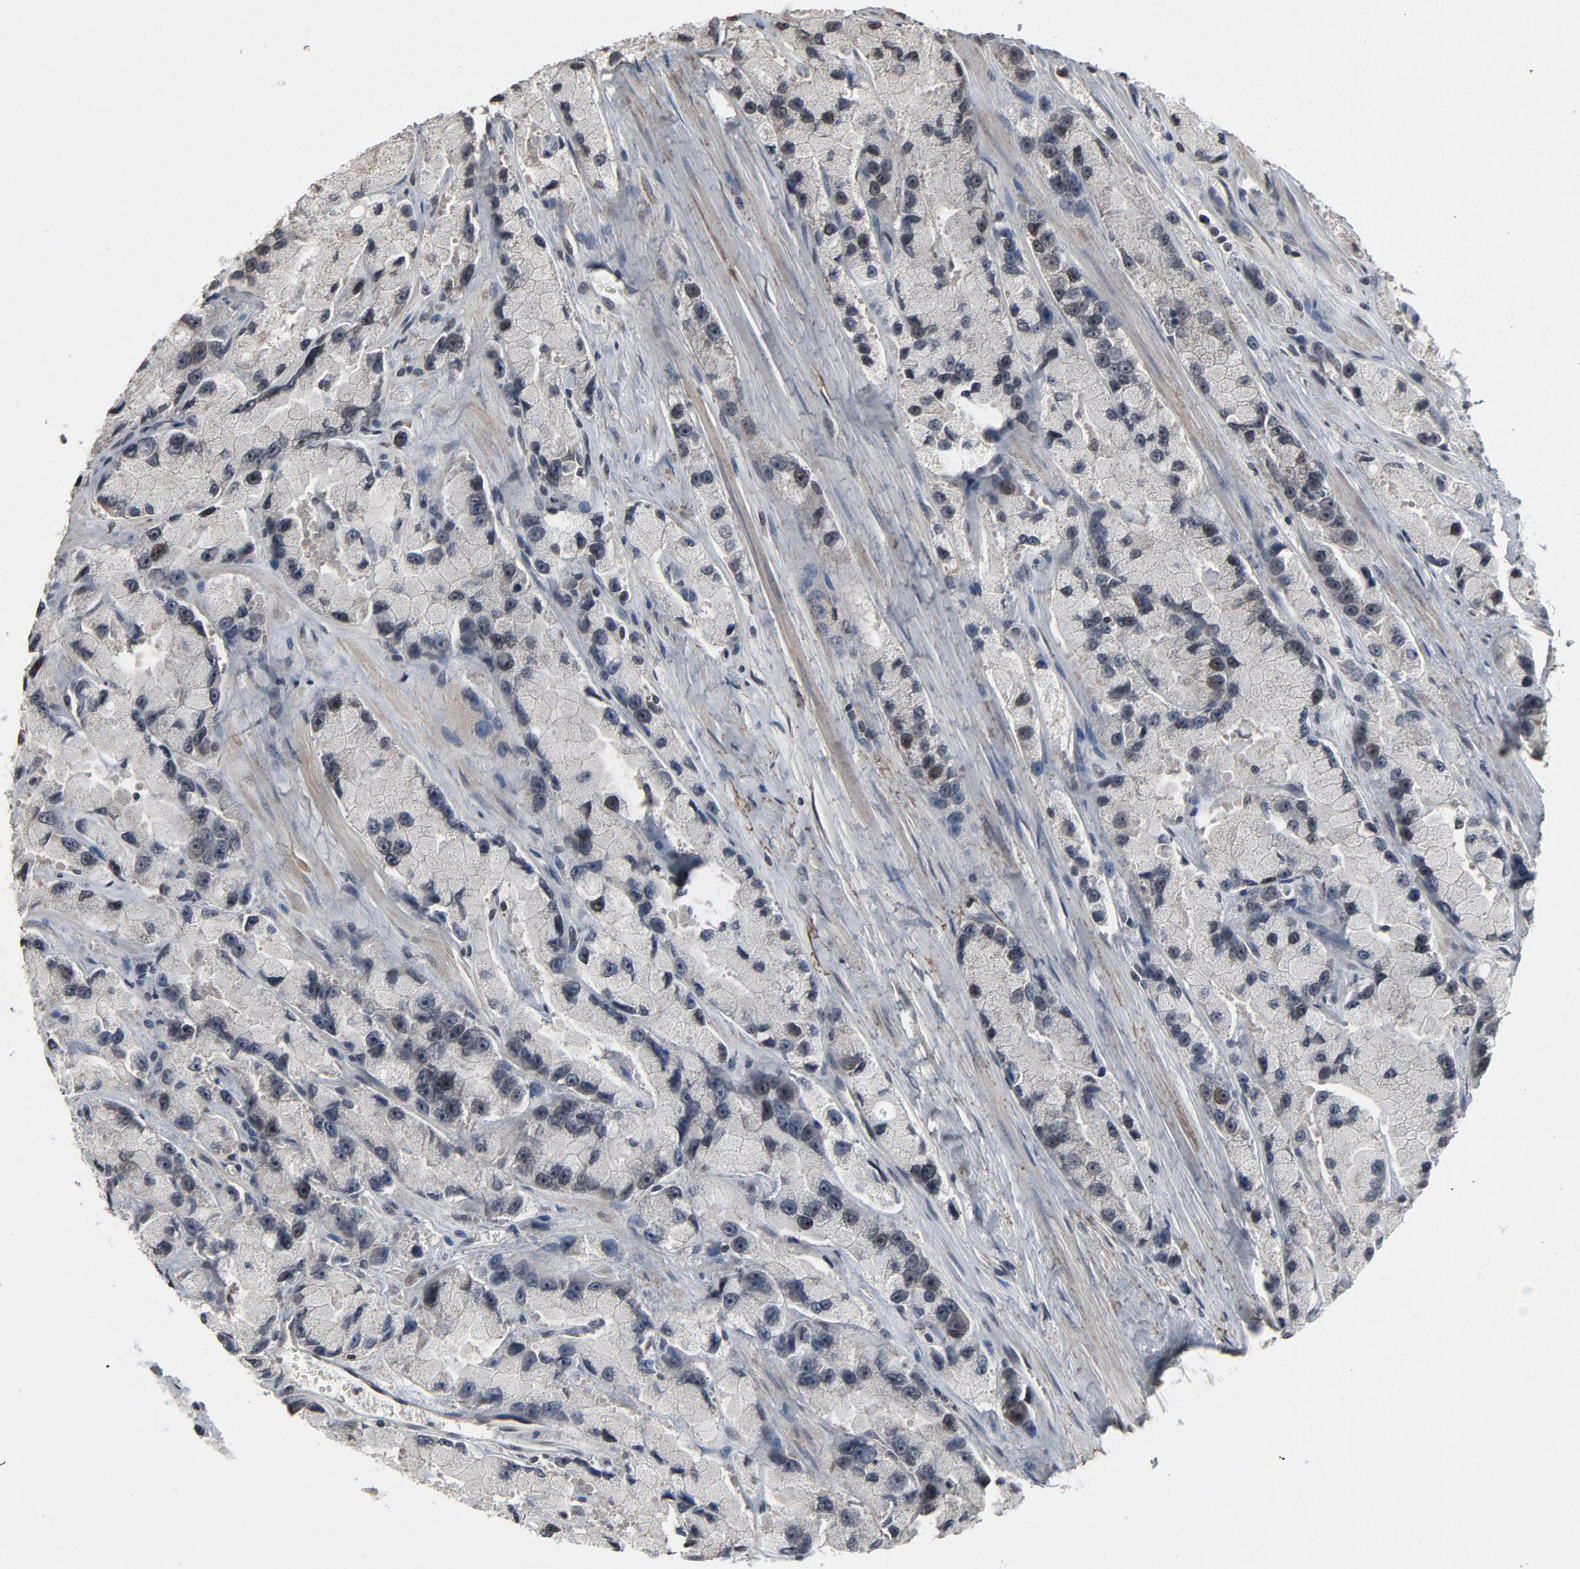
{"staining": {"intensity": "weak", "quantity": "<25%", "location": "nuclear"}, "tissue": "prostate cancer", "cell_type": "Tumor cells", "image_type": "cancer", "snomed": [{"axis": "morphology", "description": "Adenocarcinoma, High grade"}, {"axis": "topography", "description": "Prostate"}], "caption": "The image reveals no significant expression in tumor cells of prostate cancer. (Stains: DAB immunohistochemistry (IHC) with hematoxylin counter stain, Microscopy: brightfield microscopy at high magnification).", "gene": "POM121", "patient": {"sex": "male", "age": 58}}